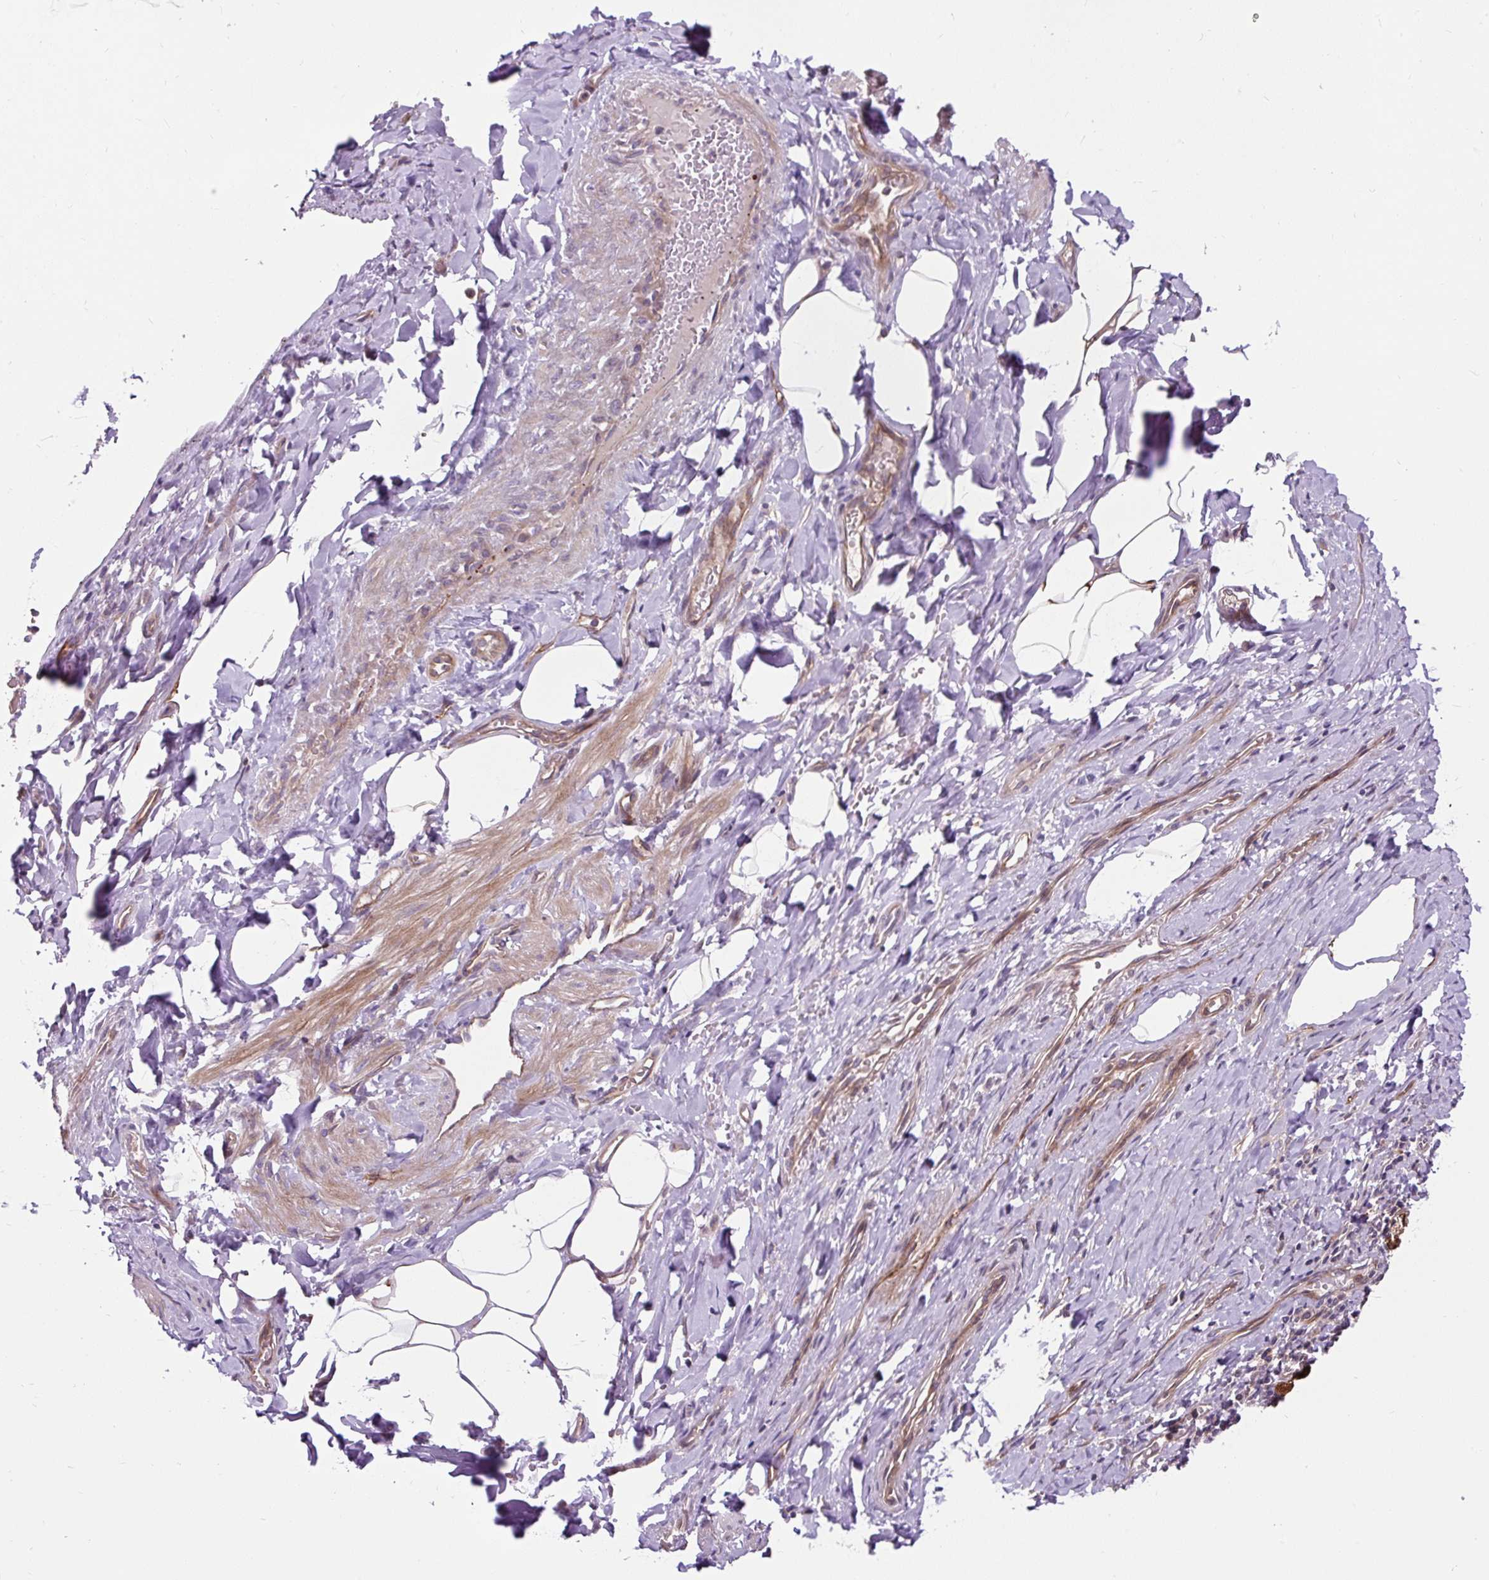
{"staining": {"intensity": "negative", "quantity": "none", "location": "none"}, "tissue": "liver cancer", "cell_type": "Tumor cells", "image_type": "cancer", "snomed": [{"axis": "morphology", "description": "Cholangiocarcinoma"}, {"axis": "topography", "description": "Liver"}], "caption": "Tumor cells are negative for brown protein staining in liver cholangiocarcinoma.", "gene": "PCDHGB3", "patient": {"sex": "male", "age": 59}}